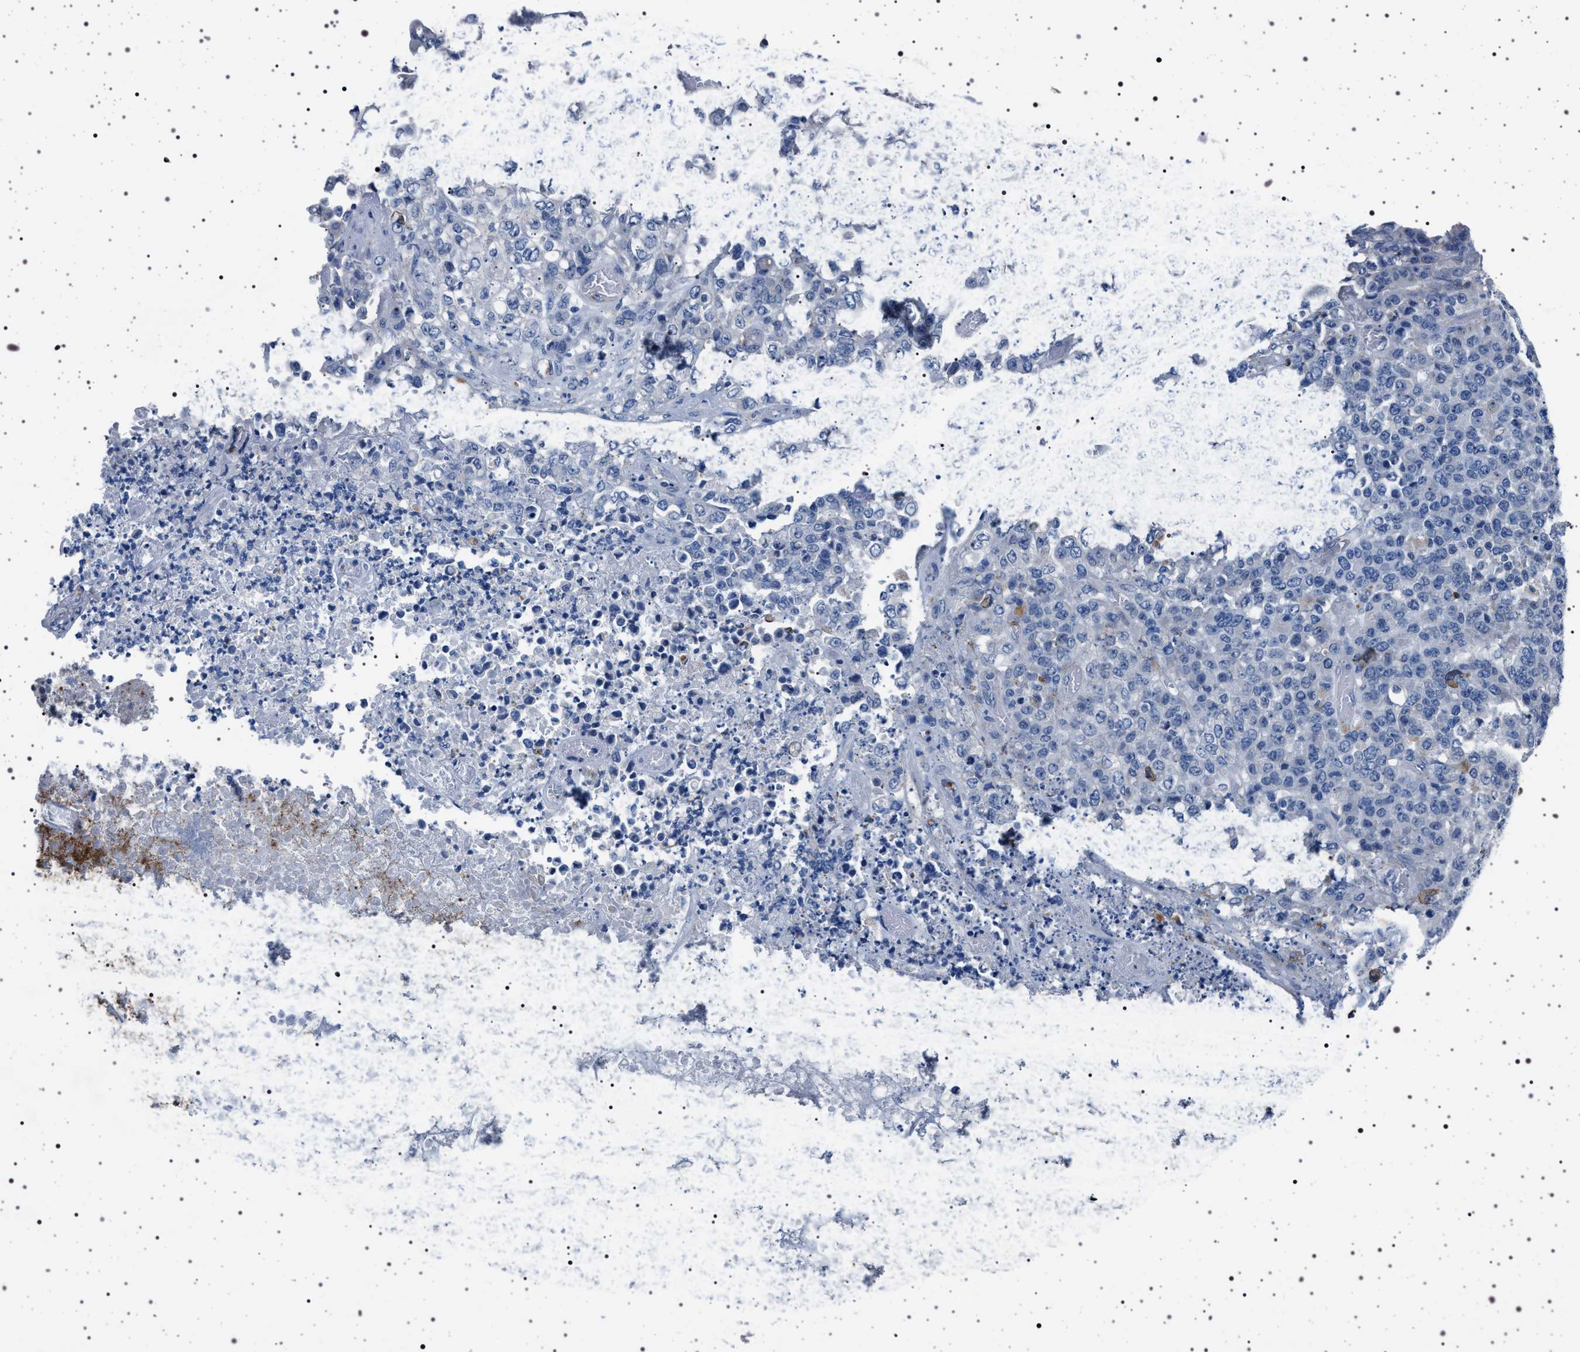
{"staining": {"intensity": "negative", "quantity": "none", "location": "none"}, "tissue": "stomach cancer", "cell_type": "Tumor cells", "image_type": "cancer", "snomed": [{"axis": "morphology", "description": "Adenocarcinoma, NOS"}, {"axis": "topography", "description": "Stomach"}], "caption": "This is an immunohistochemistry (IHC) photomicrograph of human stomach cancer (adenocarcinoma). There is no expression in tumor cells.", "gene": "NAT9", "patient": {"sex": "female", "age": 73}}